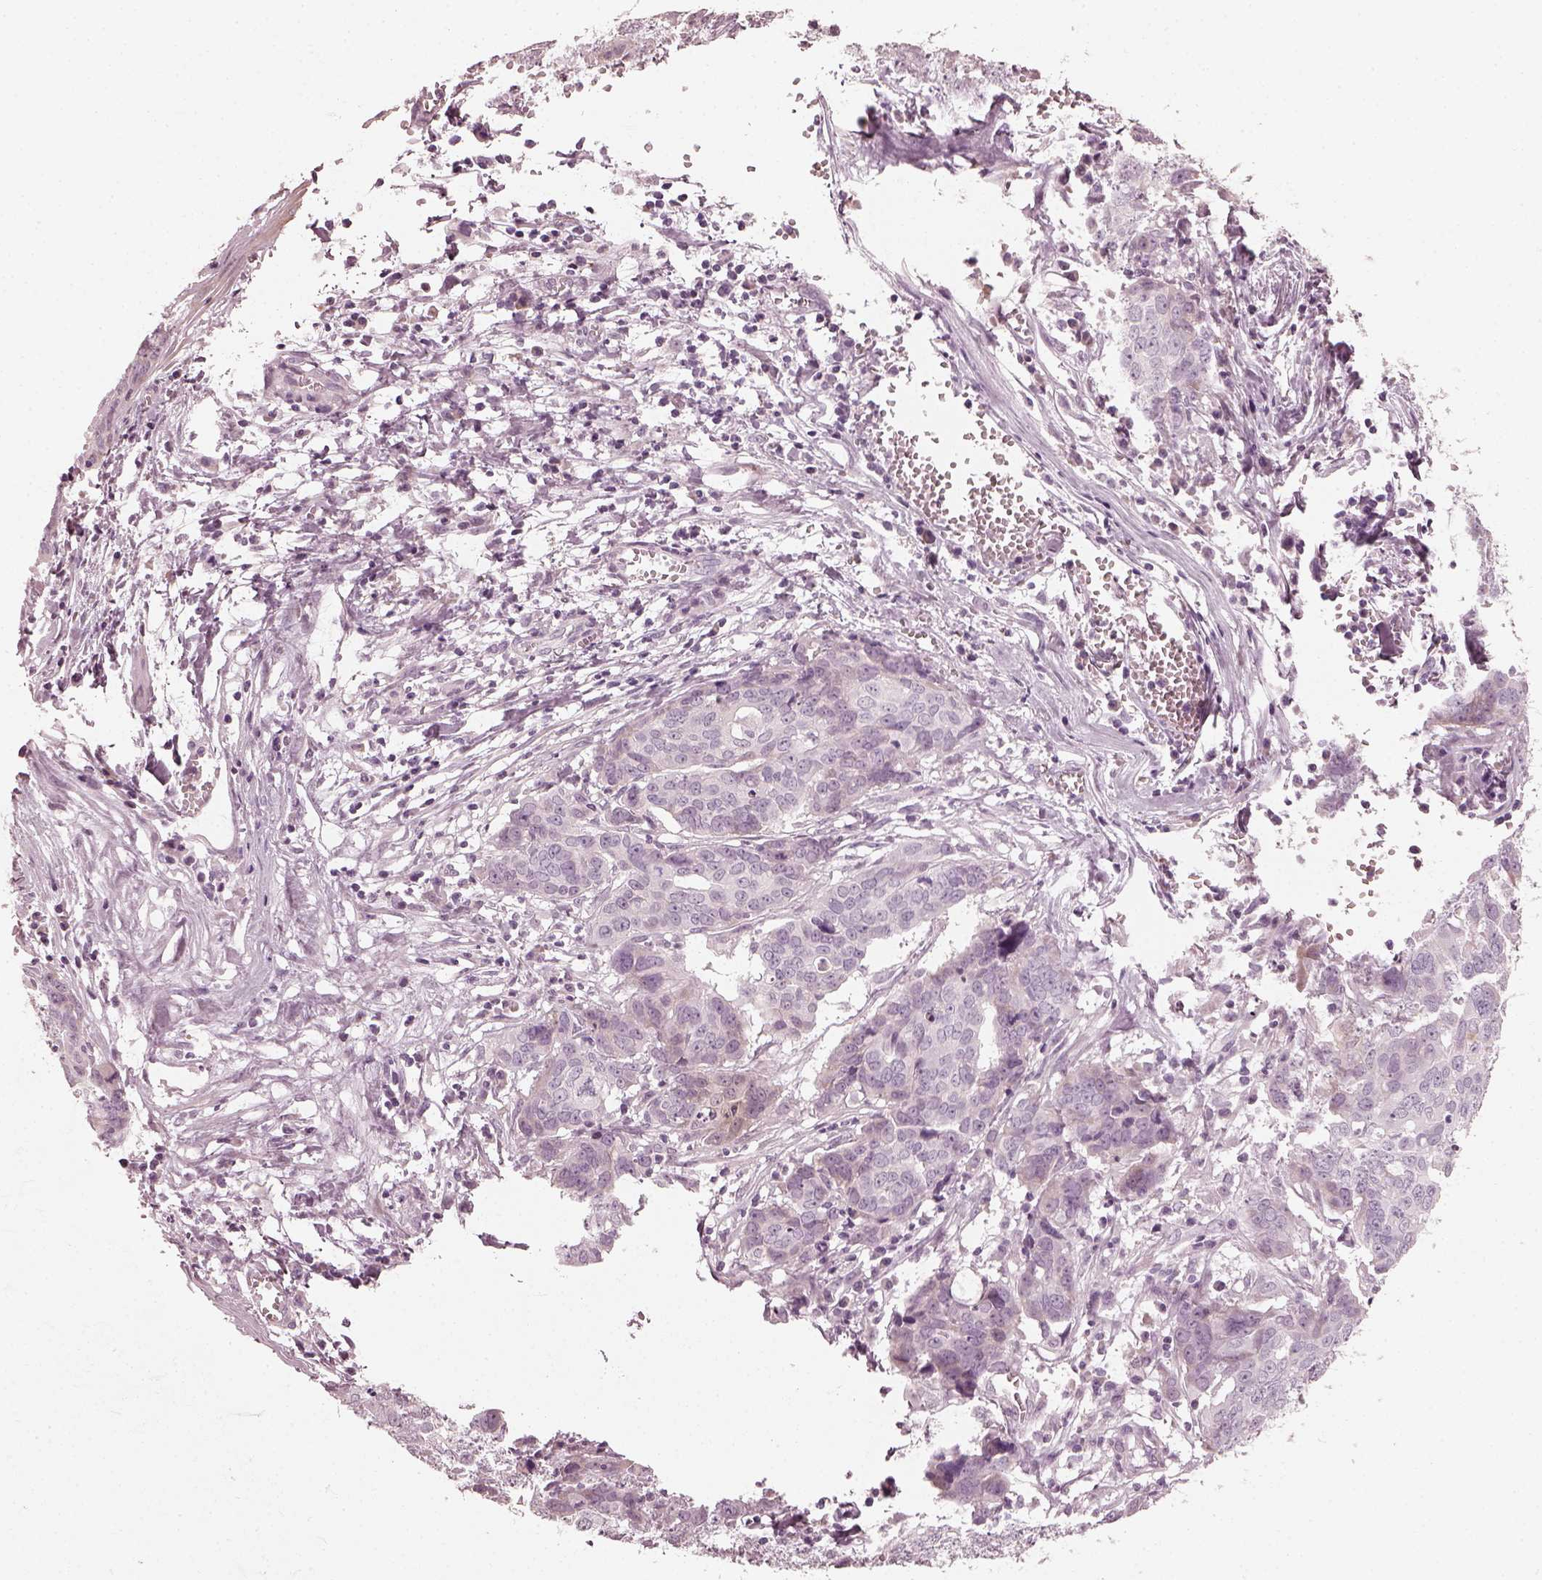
{"staining": {"intensity": "negative", "quantity": "none", "location": "none"}, "tissue": "ovarian cancer", "cell_type": "Tumor cells", "image_type": "cancer", "snomed": [{"axis": "morphology", "description": "Carcinoma, endometroid"}, {"axis": "topography", "description": "Ovary"}], "caption": "High magnification brightfield microscopy of ovarian endometroid carcinoma stained with DAB (brown) and counterstained with hematoxylin (blue): tumor cells show no significant positivity. (Brightfield microscopy of DAB (3,3'-diaminobenzidine) IHC at high magnification).", "gene": "OPTC", "patient": {"sex": "female", "age": 78}}